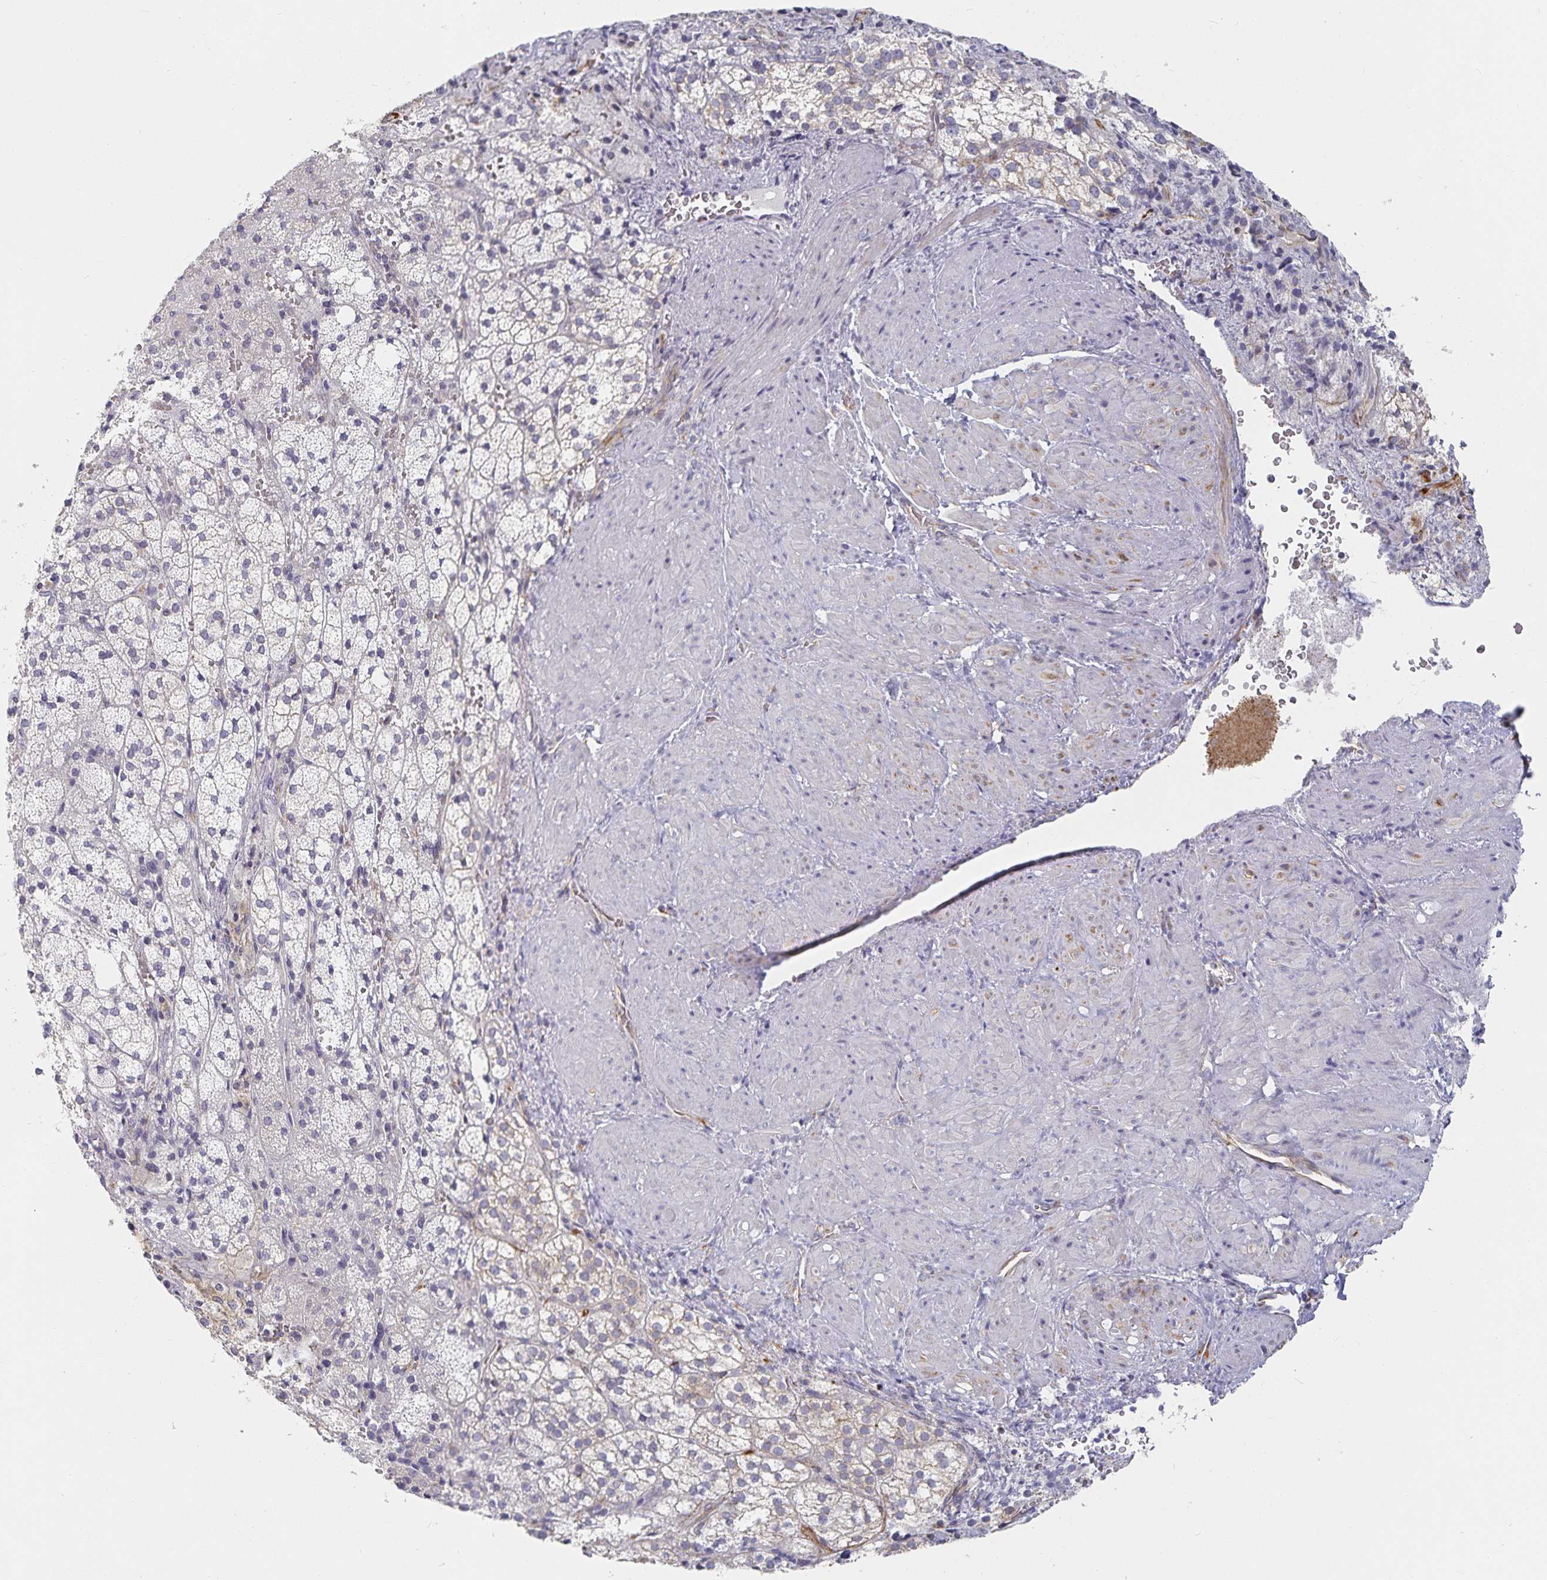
{"staining": {"intensity": "negative", "quantity": "none", "location": "none"}, "tissue": "adrenal gland", "cell_type": "Glandular cells", "image_type": "normal", "snomed": [{"axis": "morphology", "description": "Normal tissue, NOS"}, {"axis": "topography", "description": "Adrenal gland"}], "caption": "This photomicrograph is of unremarkable adrenal gland stained with IHC to label a protein in brown with the nuclei are counter-stained blue. There is no positivity in glandular cells.", "gene": "SFTPA1", "patient": {"sex": "male", "age": 53}}